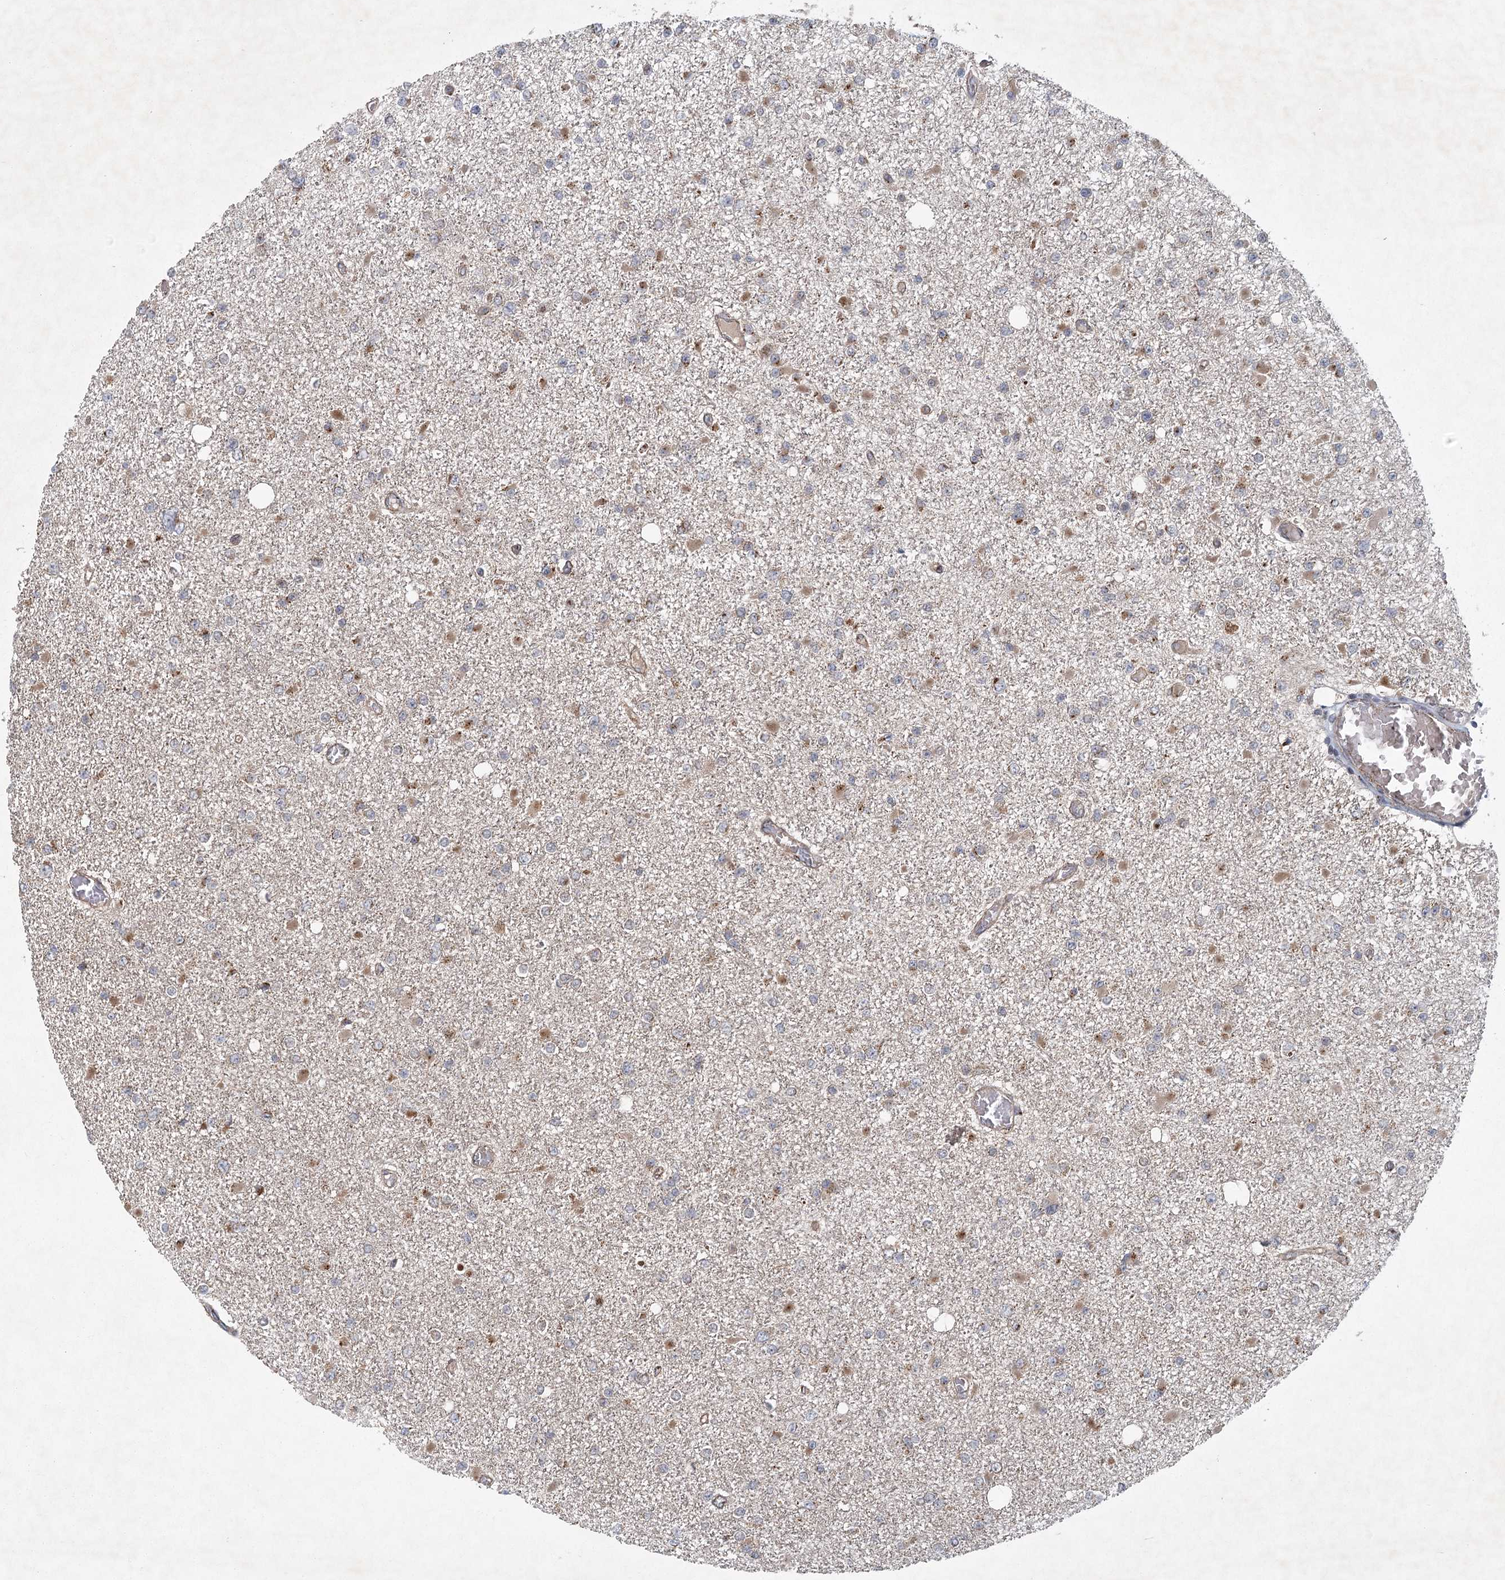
{"staining": {"intensity": "negative", "quantity": "none", "location": "none"}, "tissue": "glioma", "cell_type": "Tumor cells", "image_type": "cancer", "snomed": [{"axis": "morphology", "description": "Glioma, malignant, Low grade"}, {"axis": "topography", "description": "Brain"}], "caption": "Tumor cells are negative for brown protein staining in low-grade glioma (malignant).", "gene": "IFT46", "patient": {"sex": "female", "age": 22}}